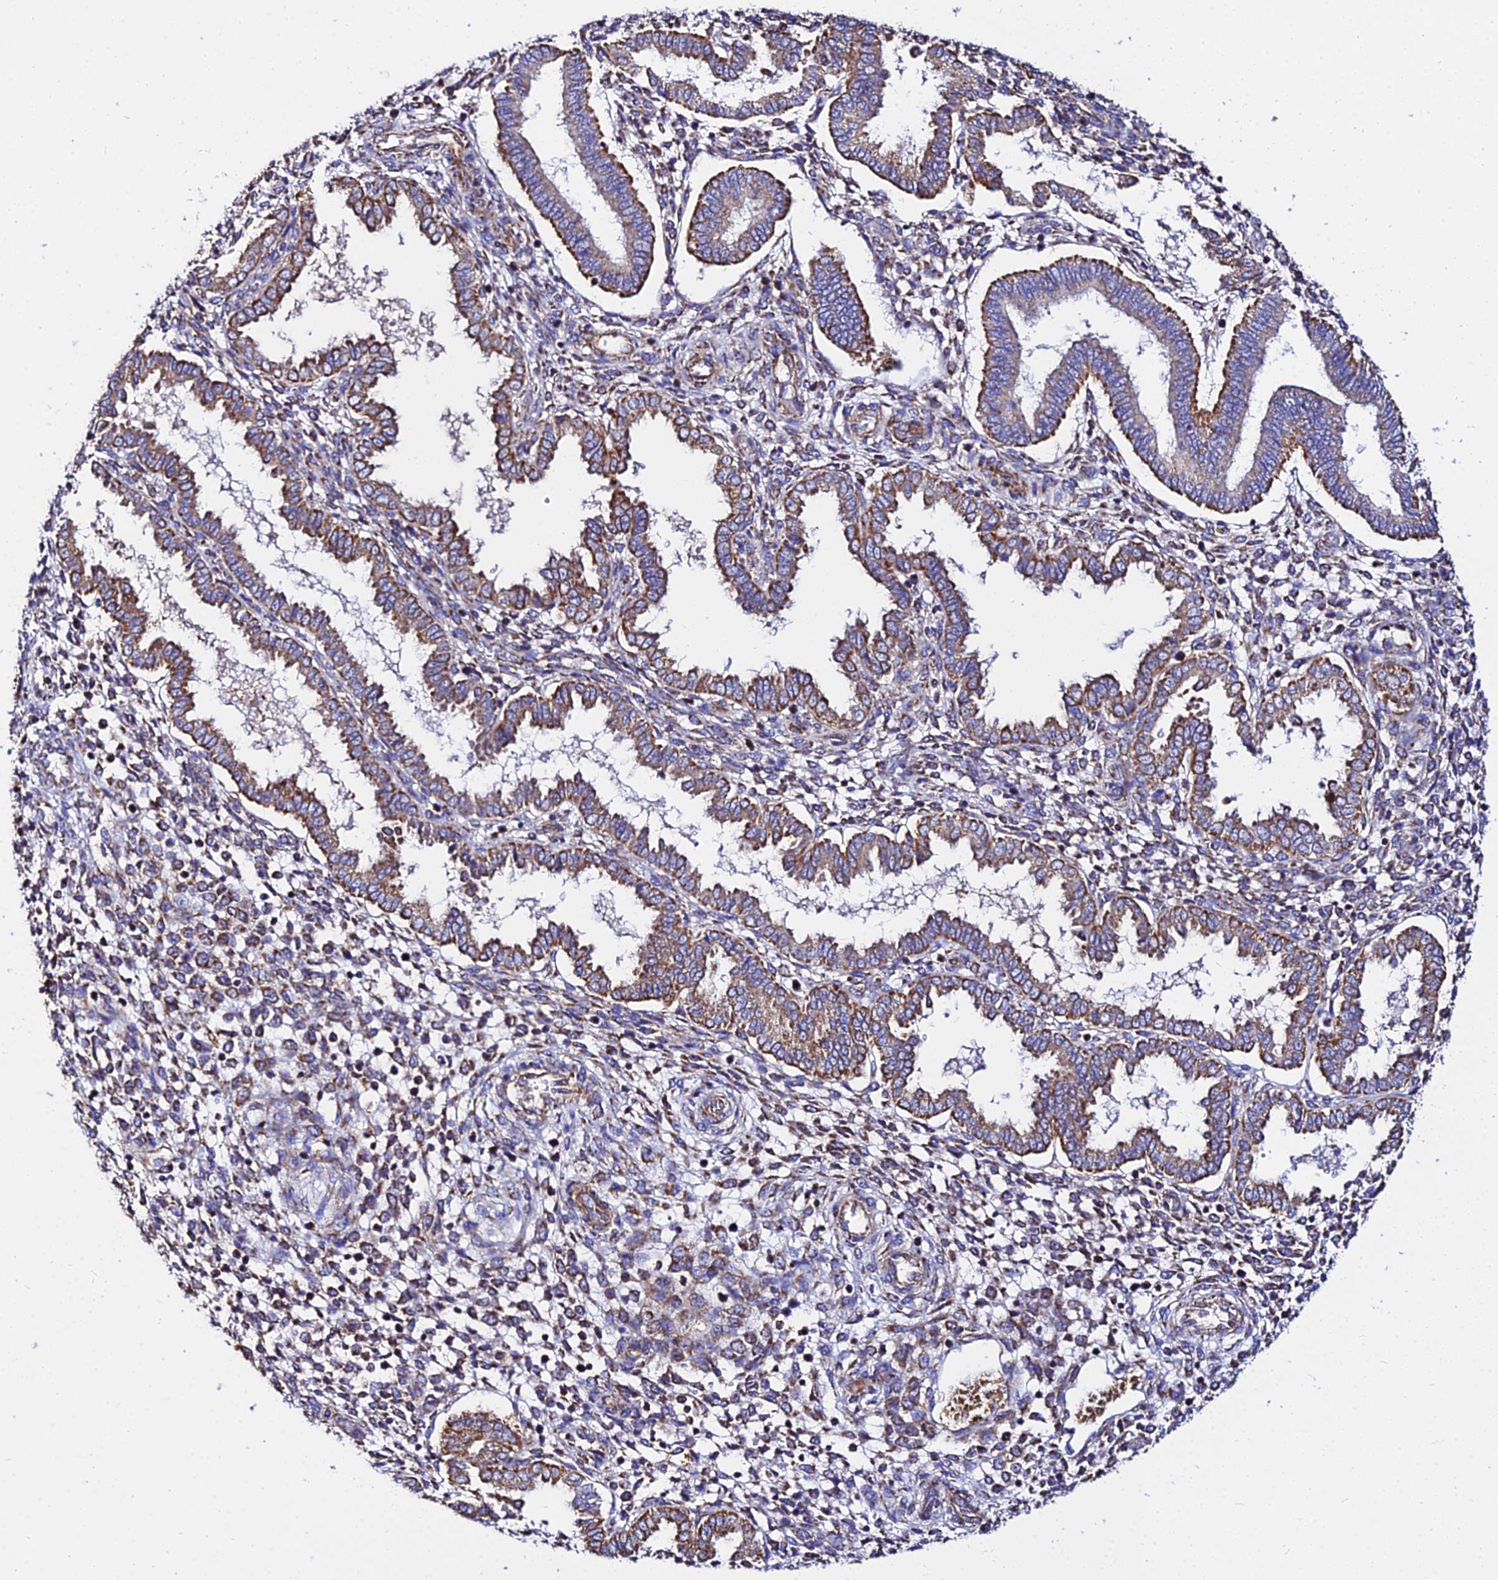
{"staining": {"intensity": "moderate", "quantity": "25%-75%", "location": "cytoplasmic/membranous"}, "tissue": "endometrium", "cell_type": "Cells in endometrial stroma", "image_type": "normal", "snomed": [{"axis": "morphology", "description": "Normal tissue, NOS"}, {"axis": "topography", "description": "Endometrium"}], "caption": "This micrograph shows IHC staining of normal human endometrium, with medium moderate cytoplasmic/membranous expression in approximately 25%-75% of cells in endometrial stroma.", "gene": "ZNF573", "patient": {"sex": "female", "age": 24}}